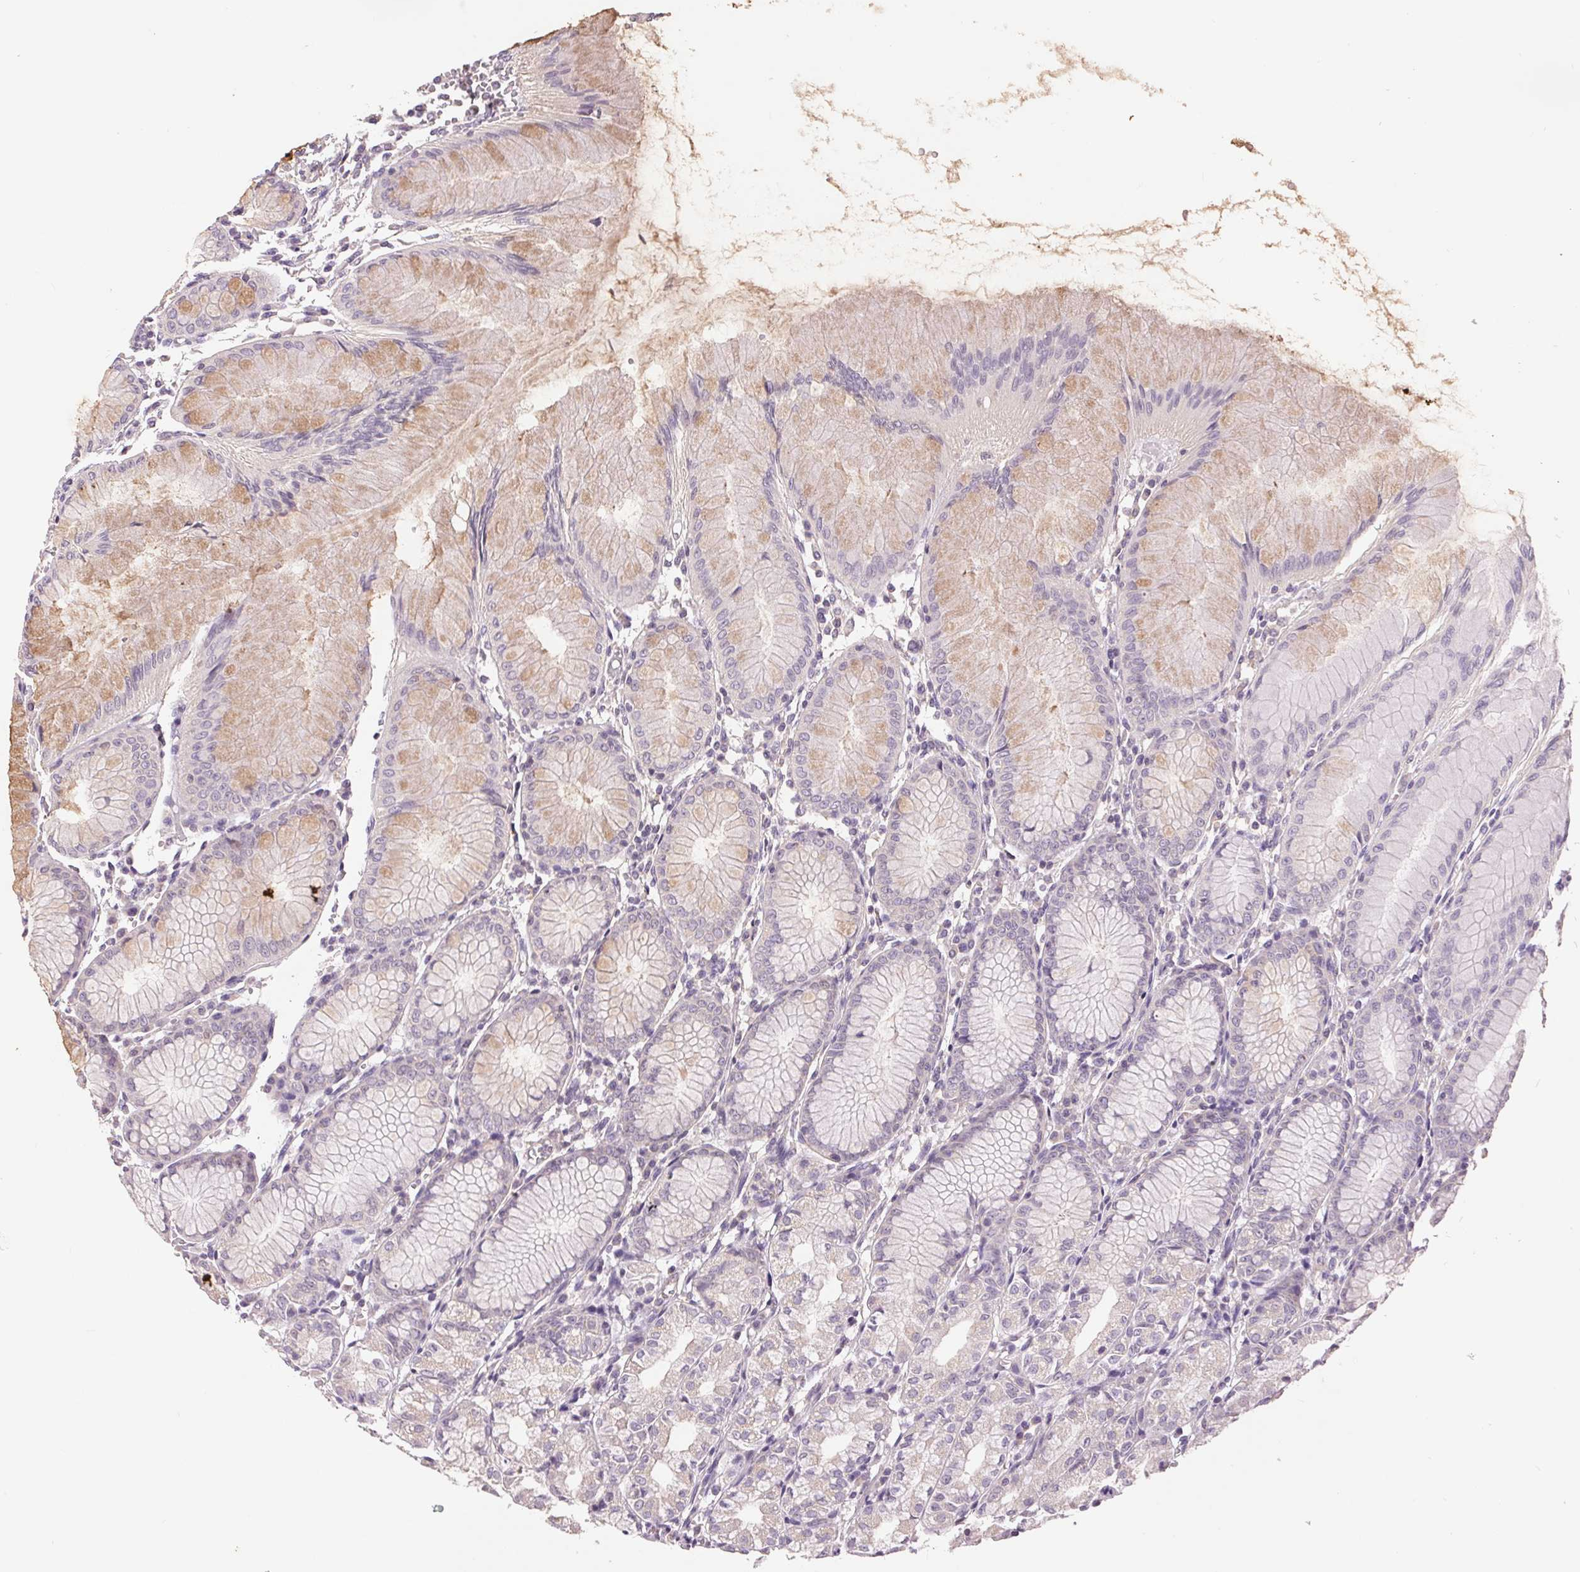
{"staining": {"intensity": "weak", "quantity": "<25%", "location": "cytoplasmic/membranous"}, "tissue": "stomach", "cell_type": "Glandular cells", "image_type": "normal", "snomed": [{"axis": "morphology", "description": "Normal tissue, NOS"}, {"axis": "topography", "description": "Stomach"}], "caption": "The photomicrograph displays no staining of glandular cells in normal stomach. Nuclei are stained in blue.", "gene": "FXYD4", "patient": {"sex": "female", "age": 57}}